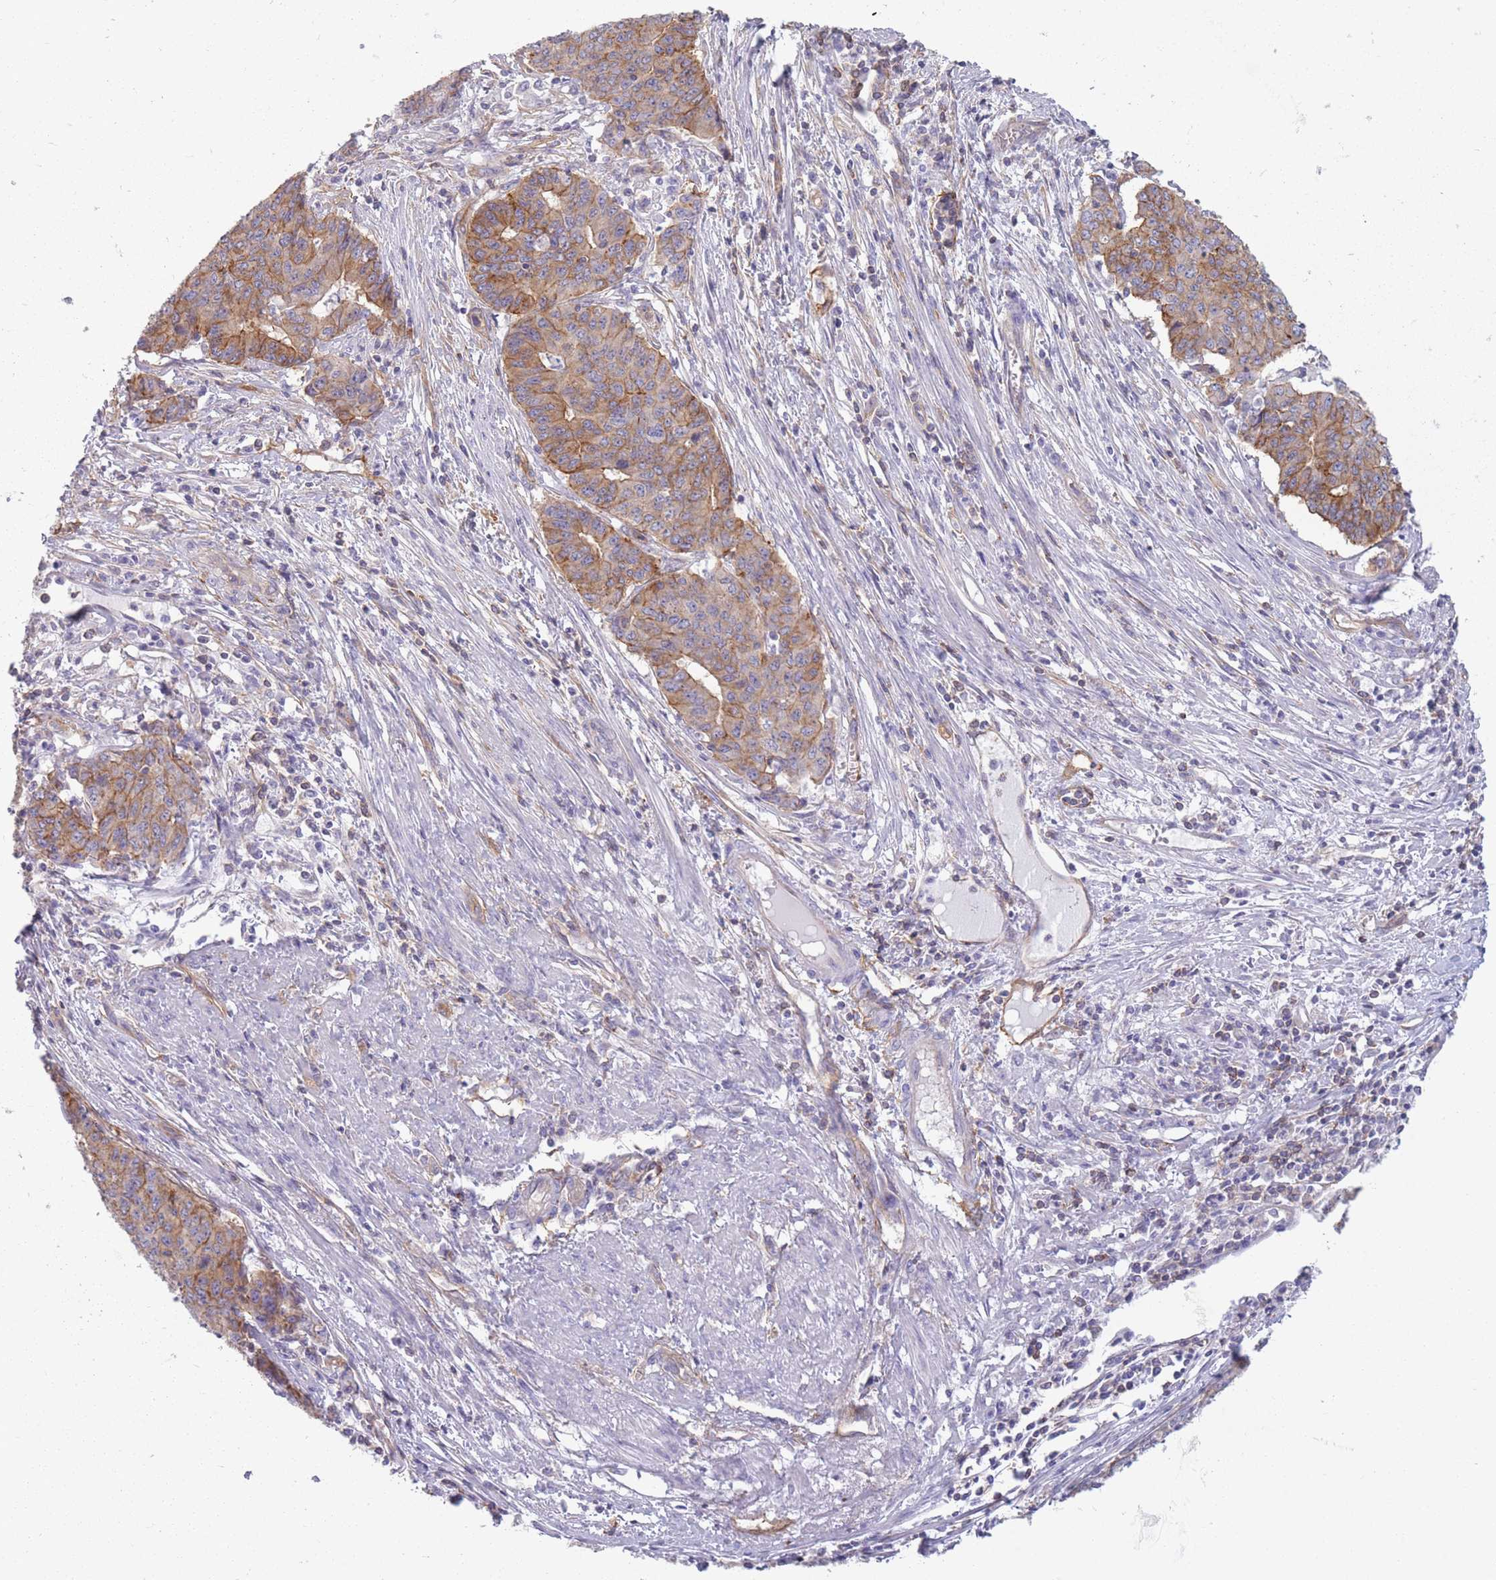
{"staining": {"intensity": "moderate", "quantity": ">75%", "location": "cytoplasmic/membranous"}, "tissue": "endometrial cancer", "cell_type": "Tumor cells", "image_type": "cancer", "snomed": [{"axis": "morphology", "description": "Adenocarcinoma, NOS"}, {"axis": "topography", "description": "Endometrium"}], "caption": "A brown stain shows moderate cytoplasmic/membranous positivity of a protein in endometrial cancer (adenocarcinoma) tumor cells.", "gene": "ADD1", "patient": {"sex": "female", "age": 59}}